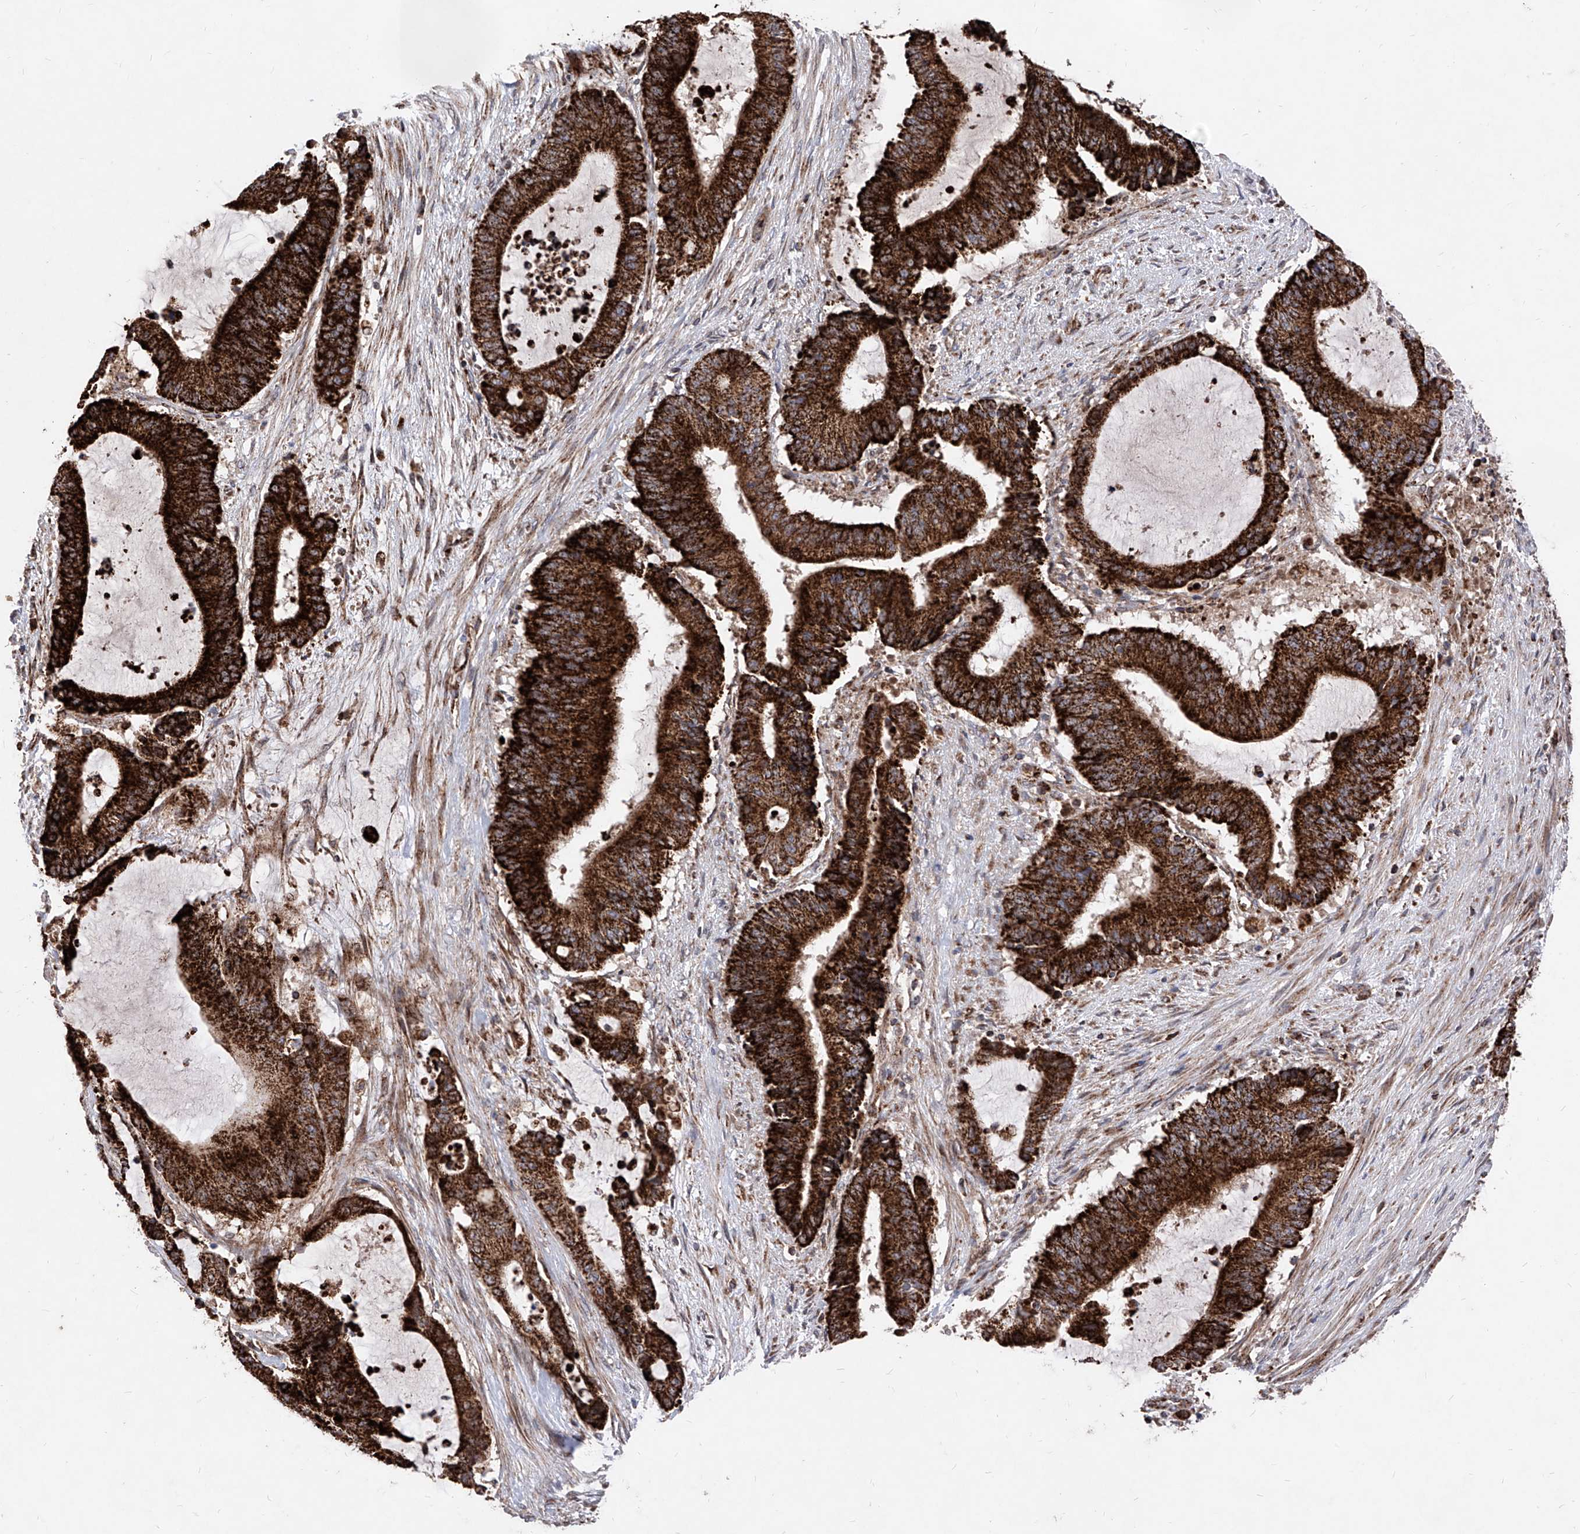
{"staining": {"intensity": "strong", "quantity": ">75%", "location": "cytoplasmic/membranous"}, "tissue": "liver cancer", "cell_type": "Tumor cells", "image_type": "cancer", "snomed": [{"axis": "morphology", "description": "Normal tissue, NOS"}, {"axis": "morphology", "description": "Cholangiocarcinoma"}, {"axis": "topography", "description": "Liver"}, {"axis": "topography", "description": "Peripheral nerve tissue"}], "caption": "A high amount of strong cytoplasmic/membranous expression is seen in approximately >75% of tumor cells in liver cancer (cholangiocarcinoma) tissue.", "gene": "SEMA6A", "patient": {"sex": "female", "age": 73}}